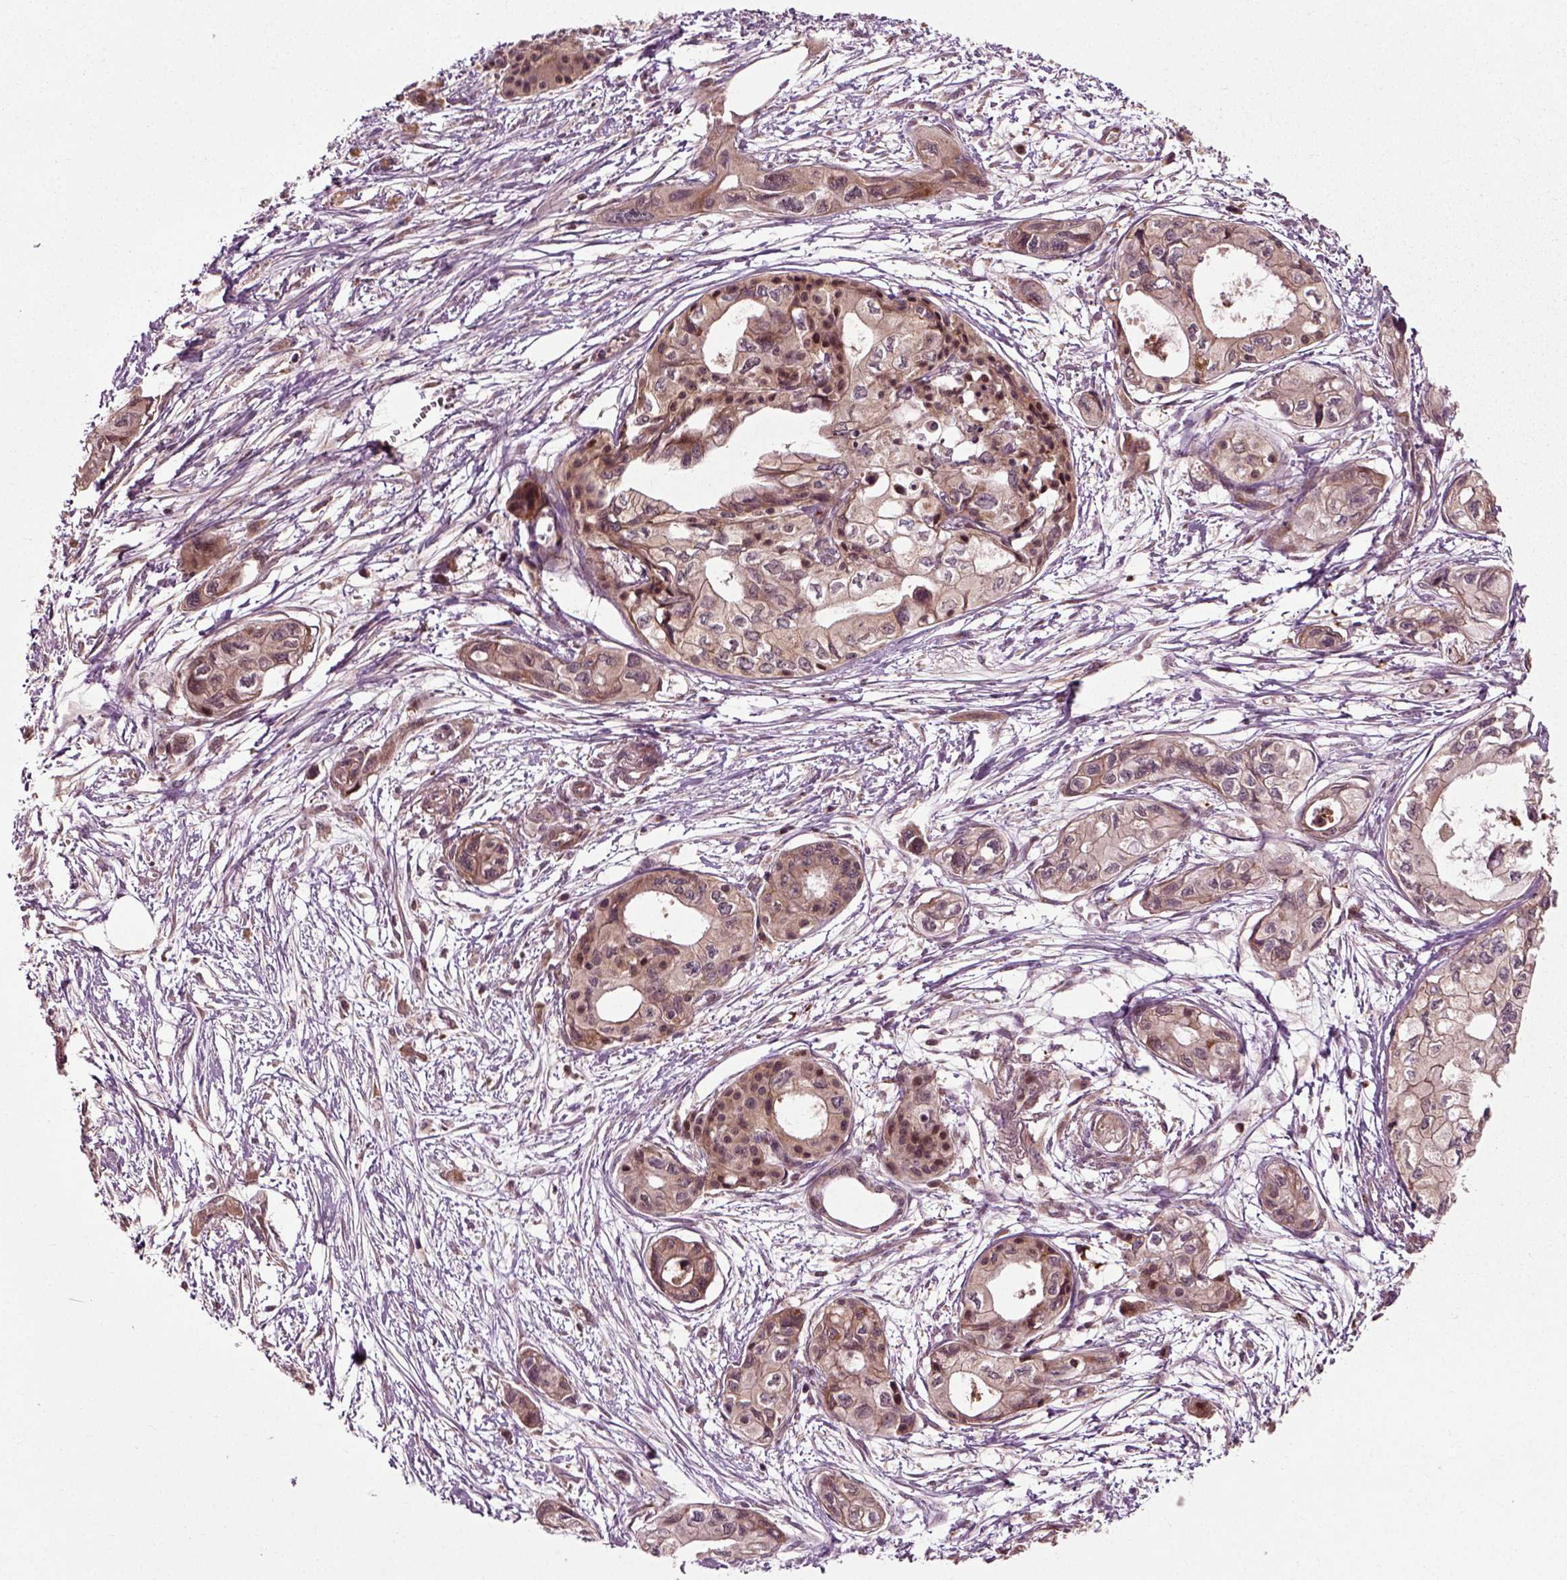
{"staining": {"intensity": "weak", "quantity": ">75%", "location": "cytoplasmic/membranous"}, "tissue": "pancreatic cancer", "cell_type": "Tumor cells", "image_type": "cancer", "snomed": [{"axis": "morphology", "description": "Adenocarcinoma, NOS"}, {"axis": "topography", "description": "Pancreas"}], "caption": "DAB (3,3'-diaminobenzidine) immunohistochemical staining of adenocarcinoma (pancreatic) reveals weak cytoplasmic/membranous protein staining in approximately >75% of tumor cells.", "gene": "PLCD3", "patient": {"sex": "female", "age": 76}}